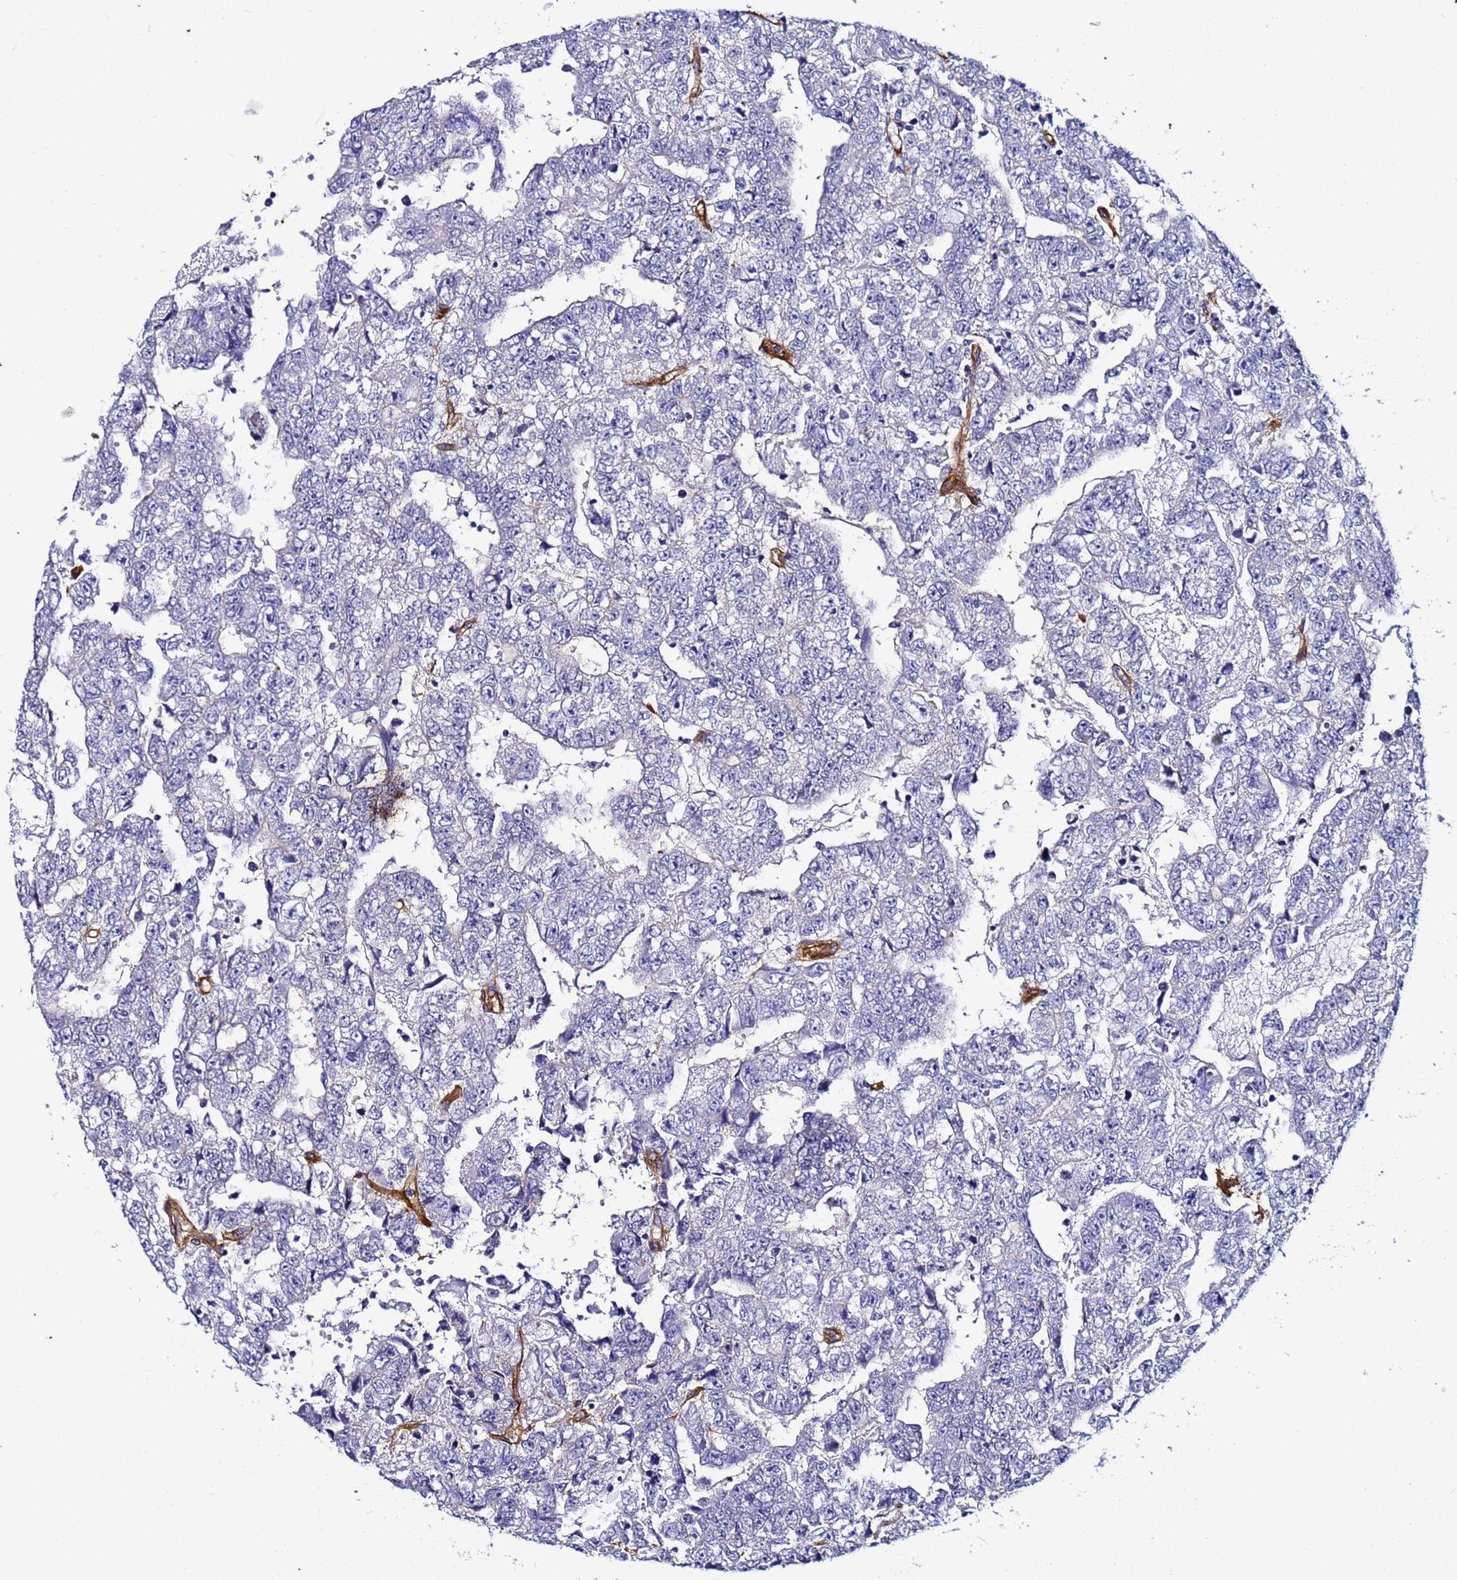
{"staining": {"intensity": "negative", "quantity": "none", "location": "none"}, "tissue": "testis cancer", "cell_type": "Tumor cells", "image_type": "cancer", "snomed": [{"axis": "morphology", "description": "Carcinoma, Embryonal, NOS"}, {"axis": "topography", "description": "Testis"}], "caption": "DAB (3,3'-diaminobenzidine) immunohistochemical staining of human testis cancer (embryonal carcinoma) exhibits no significant staining in tumor cells. Brightfield microscopy of immunohistochemistry stained with DAB (3,3'-diaminobenzidine) (brown) and hematoxylin (blue), captured at high magnification.", "gene": "DEFB104A", "patient": {"sex": "male", "age": 25}}